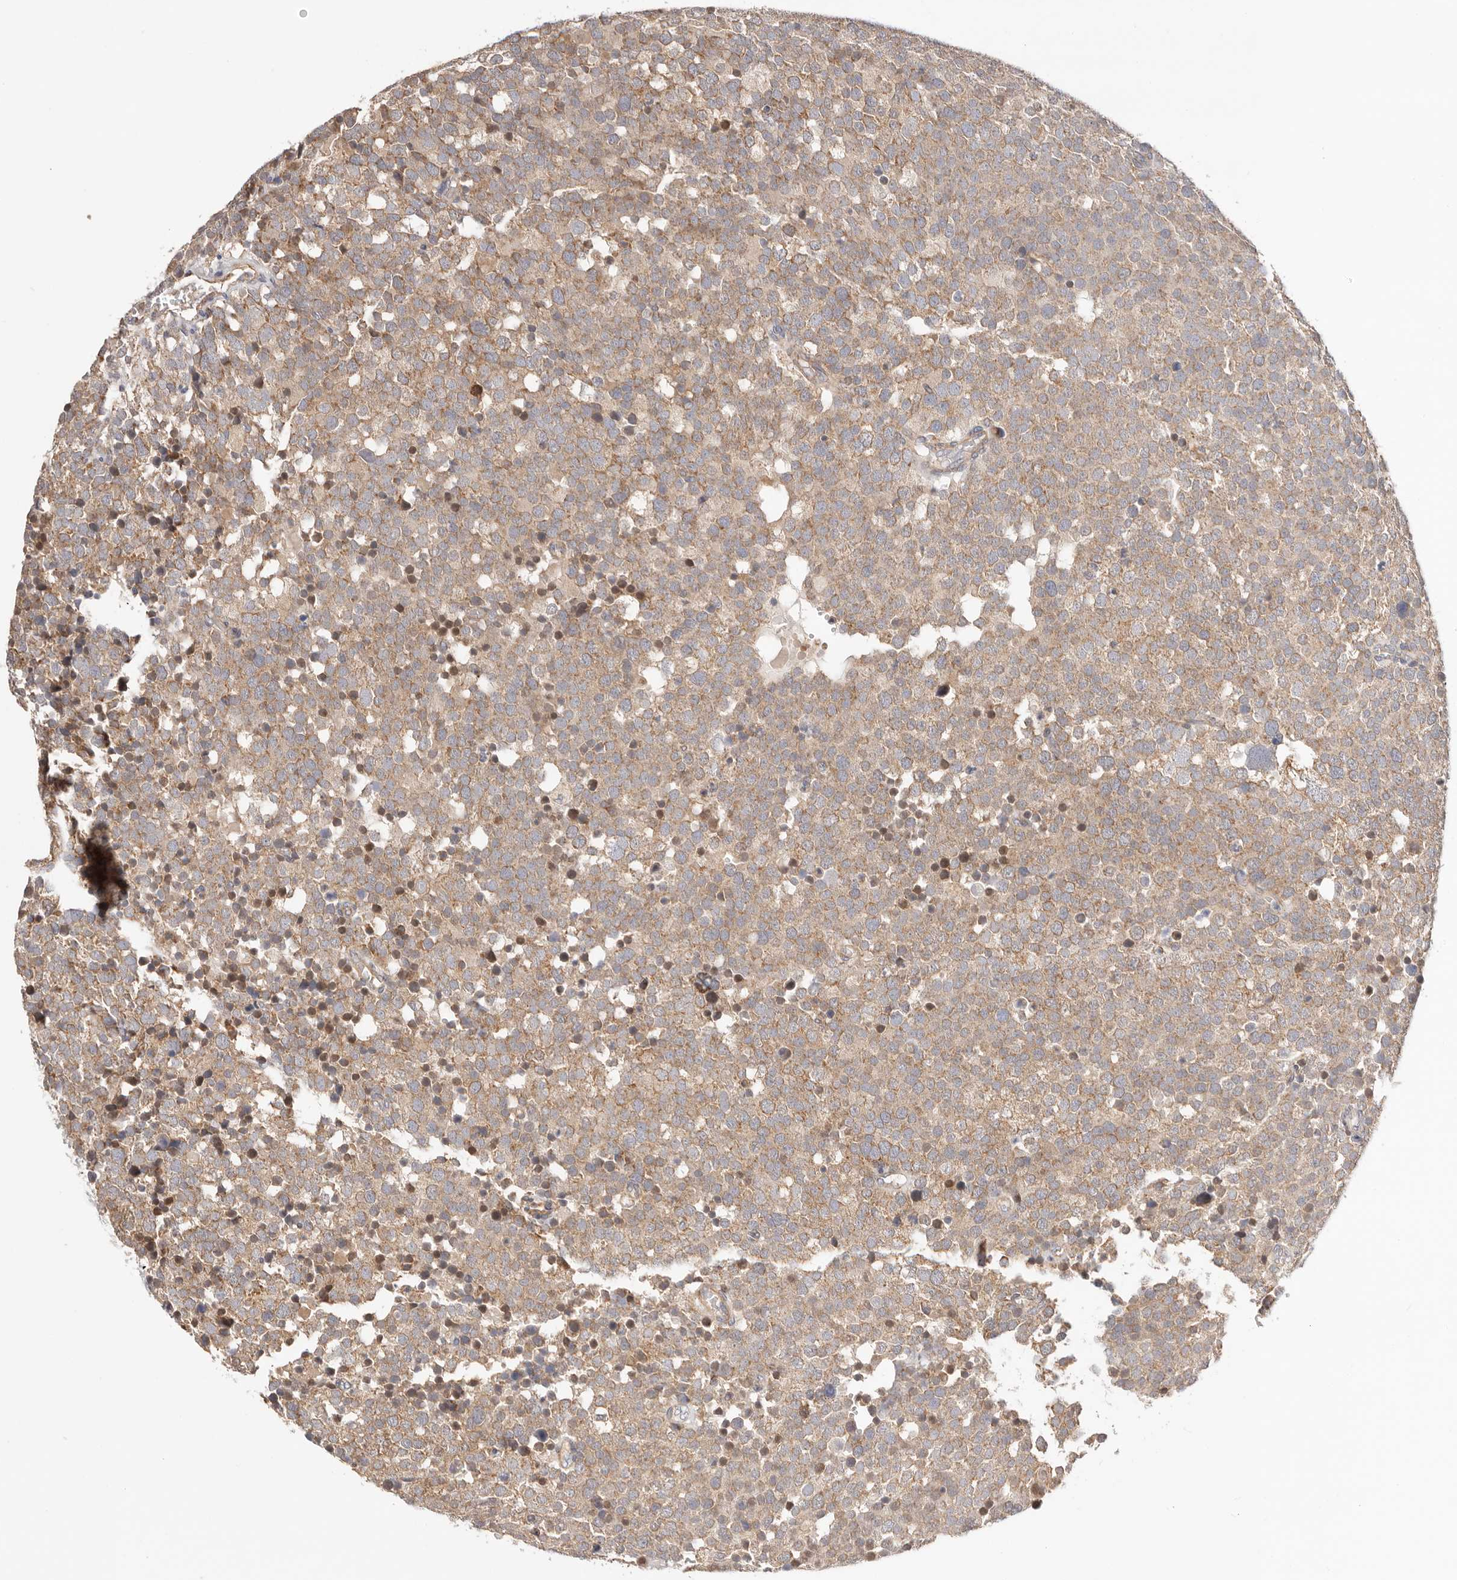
{"staining": {"intensity": "moderate", "quantity": ">75%", "location": "cytoplasmic/membranous"}, "tissue": "testis cancer", "cell_type": "Tumor cells", "image_type": "cancer", "snomed": [{"axis": "morphology", "description": "Seminoma, NOS"}, {"axis": "topography", "description": "Testis"}], "caption": "DAB (3,3'-diaminobenzidine) immunohistochemical staining of testis cancer (seminoma) demonstrates moderate cytoplasmic/membranous protein expression in about >75% of tumor cells.", "gene": "KCMF1", "patient": {"sex": "male", "age": 71}}